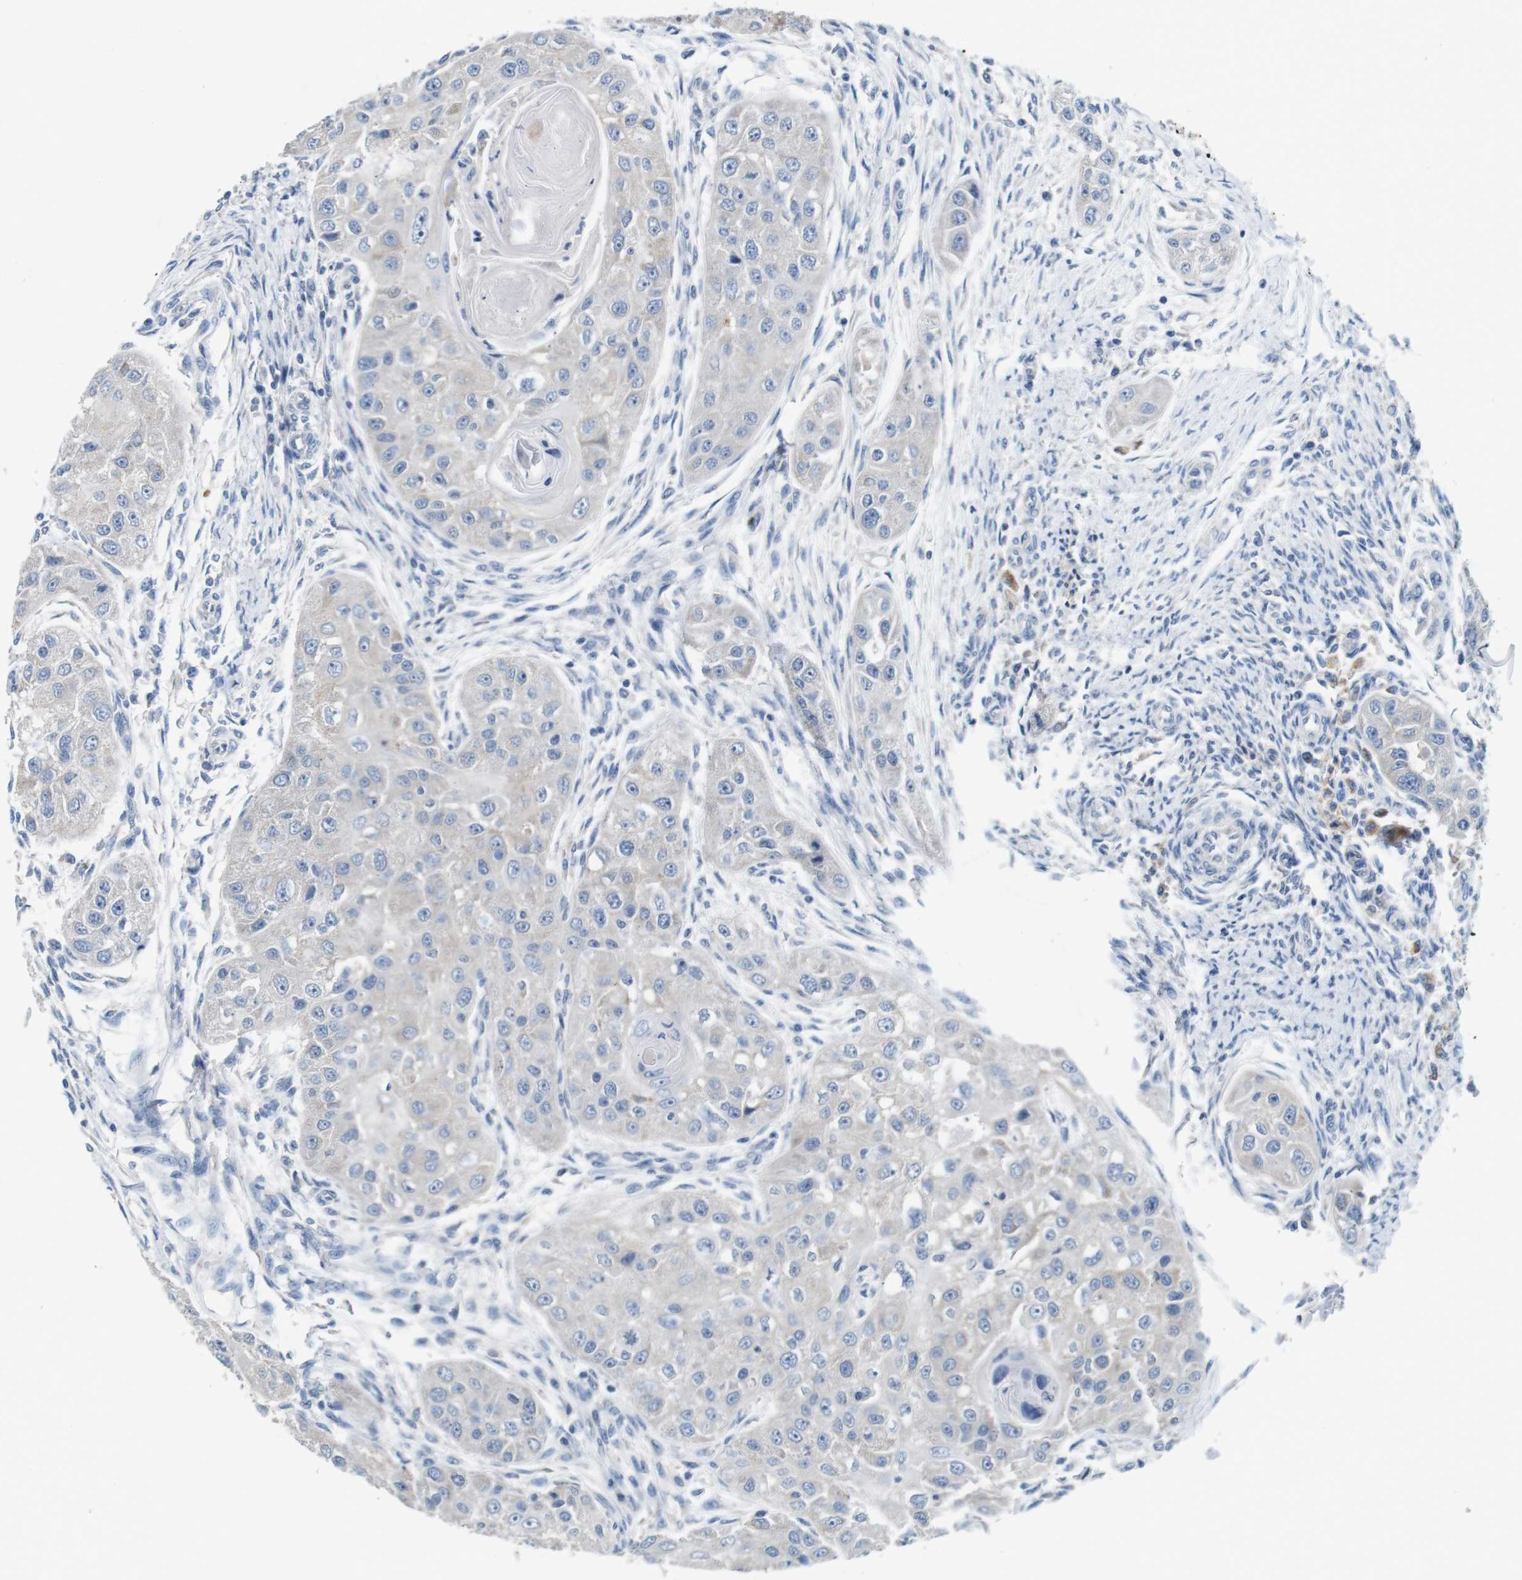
{"staining": {"intensity": "weak", "quantity": "<25%", "location": "cytoplasmic/membranous"}, "tissue": "head and neck cancer", "cell_type": "Tumor cells", "image_type": "cancer", "snomed": [{"axis": "morphology", "description": "Normal tissue, NOS"}, {"axis": "morphology", "description": "Squamous cell carcinoma, NOS"}, {"axis": "topography", "description": "Skeletal muscle"}, {"axis": "topography", "description": "Head-Neck"}], "caption": "A high-resolution image shows immunohistochemistry staining of head and neck cancer, which exhibits no significant staining in tumor cells.", "gene": "IGSF8", "patient": {"sex": "male", "age": 51}}